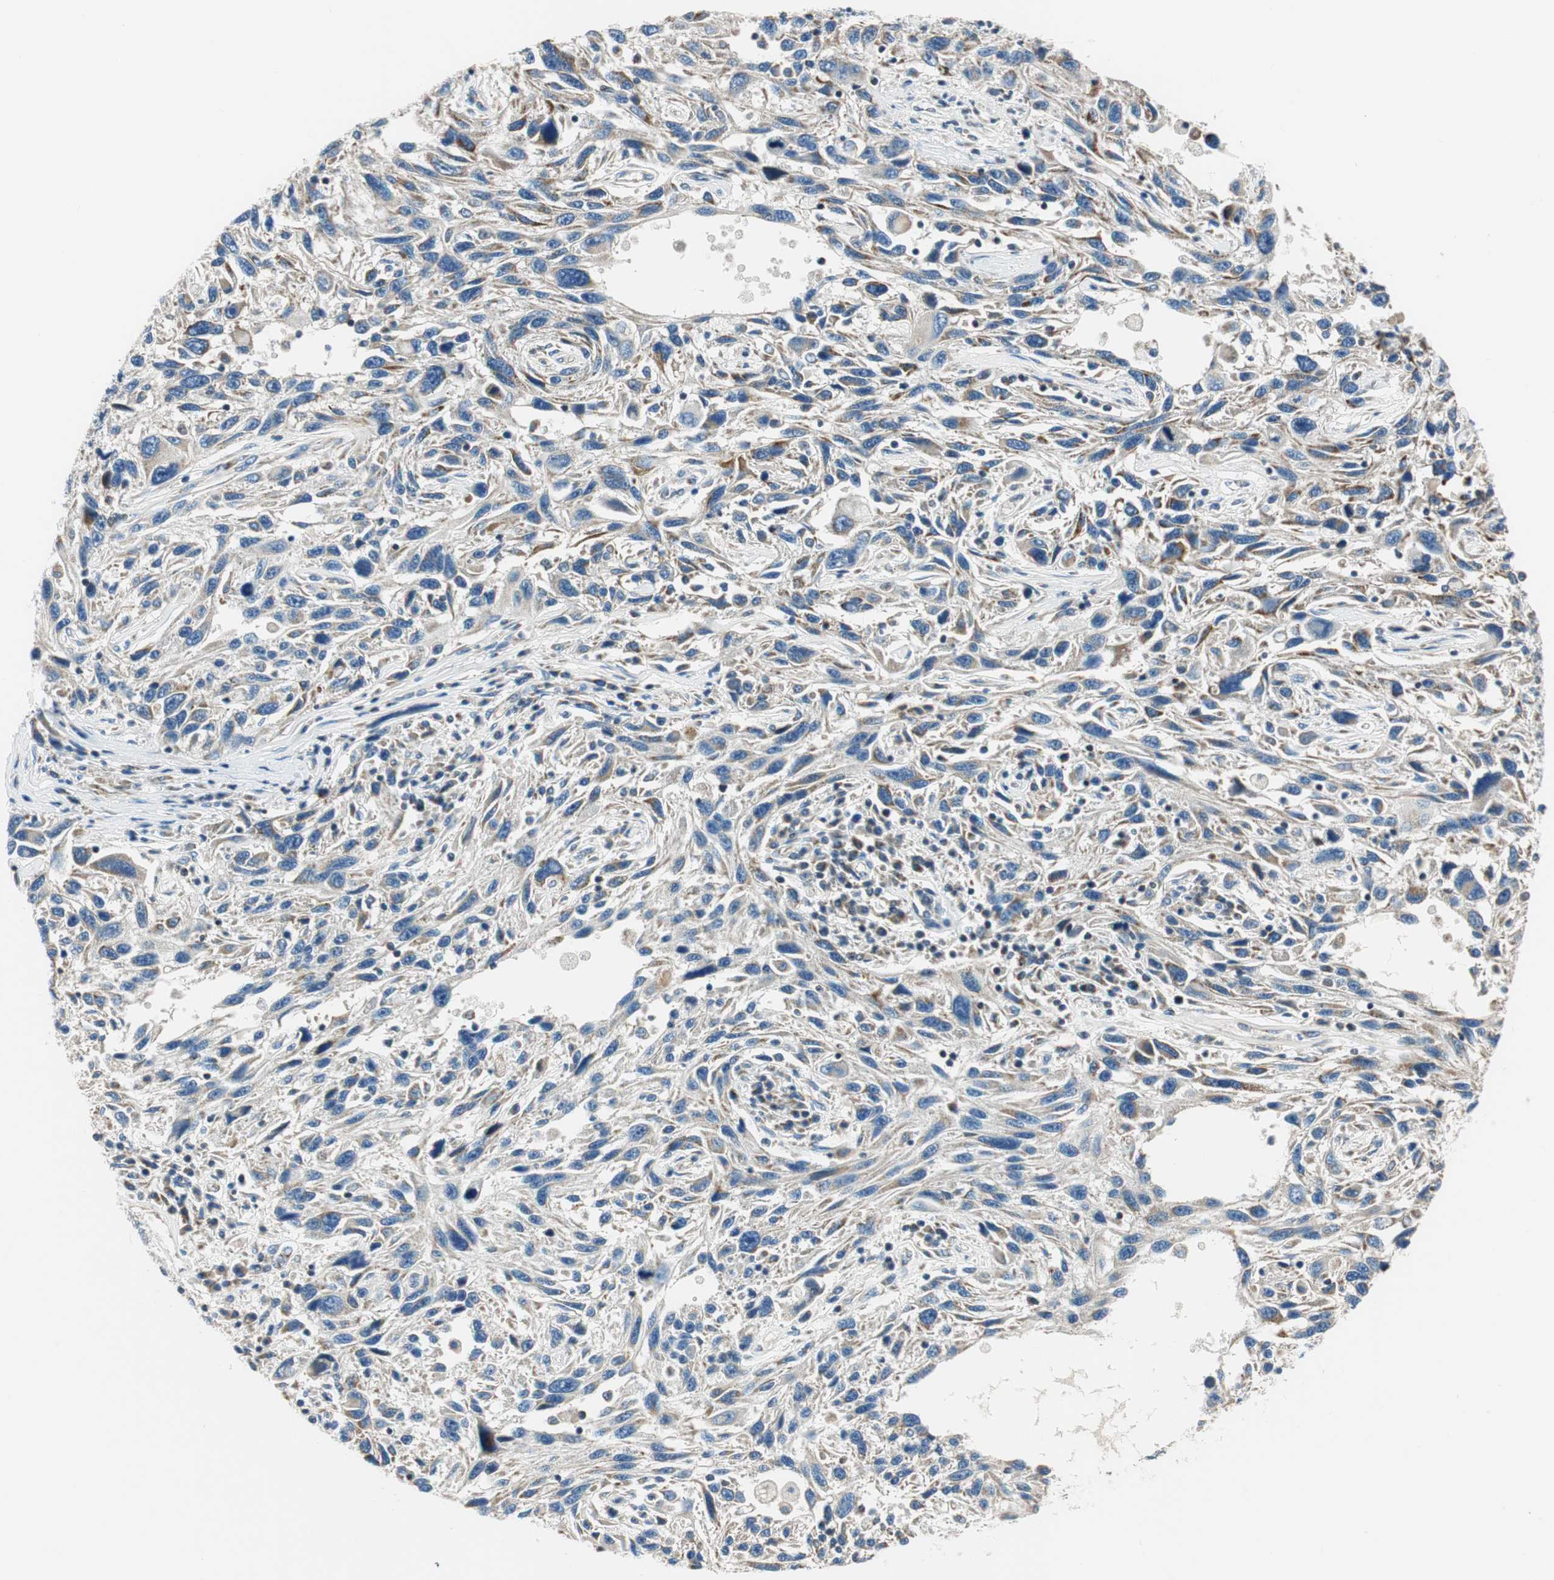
{"staining": {"intensity": "moderate", "quantity": "25%-75%", "location": "cytoplasmic/membranous"}, "tissue": "melanoma", "cell_type": "Tumor cells", "image_type": "cancer", "snomed": [{"axis": "morphology", "description": "Malignant melanoma, NOS"}, {"axis": "topography", "description": "Skin"}], "caption": "Malignant melanoma stained with a protein marker shows moderate staining in tumor cells.", "gene": "RORB", "patient": {"sex": "male", "age": 53}}